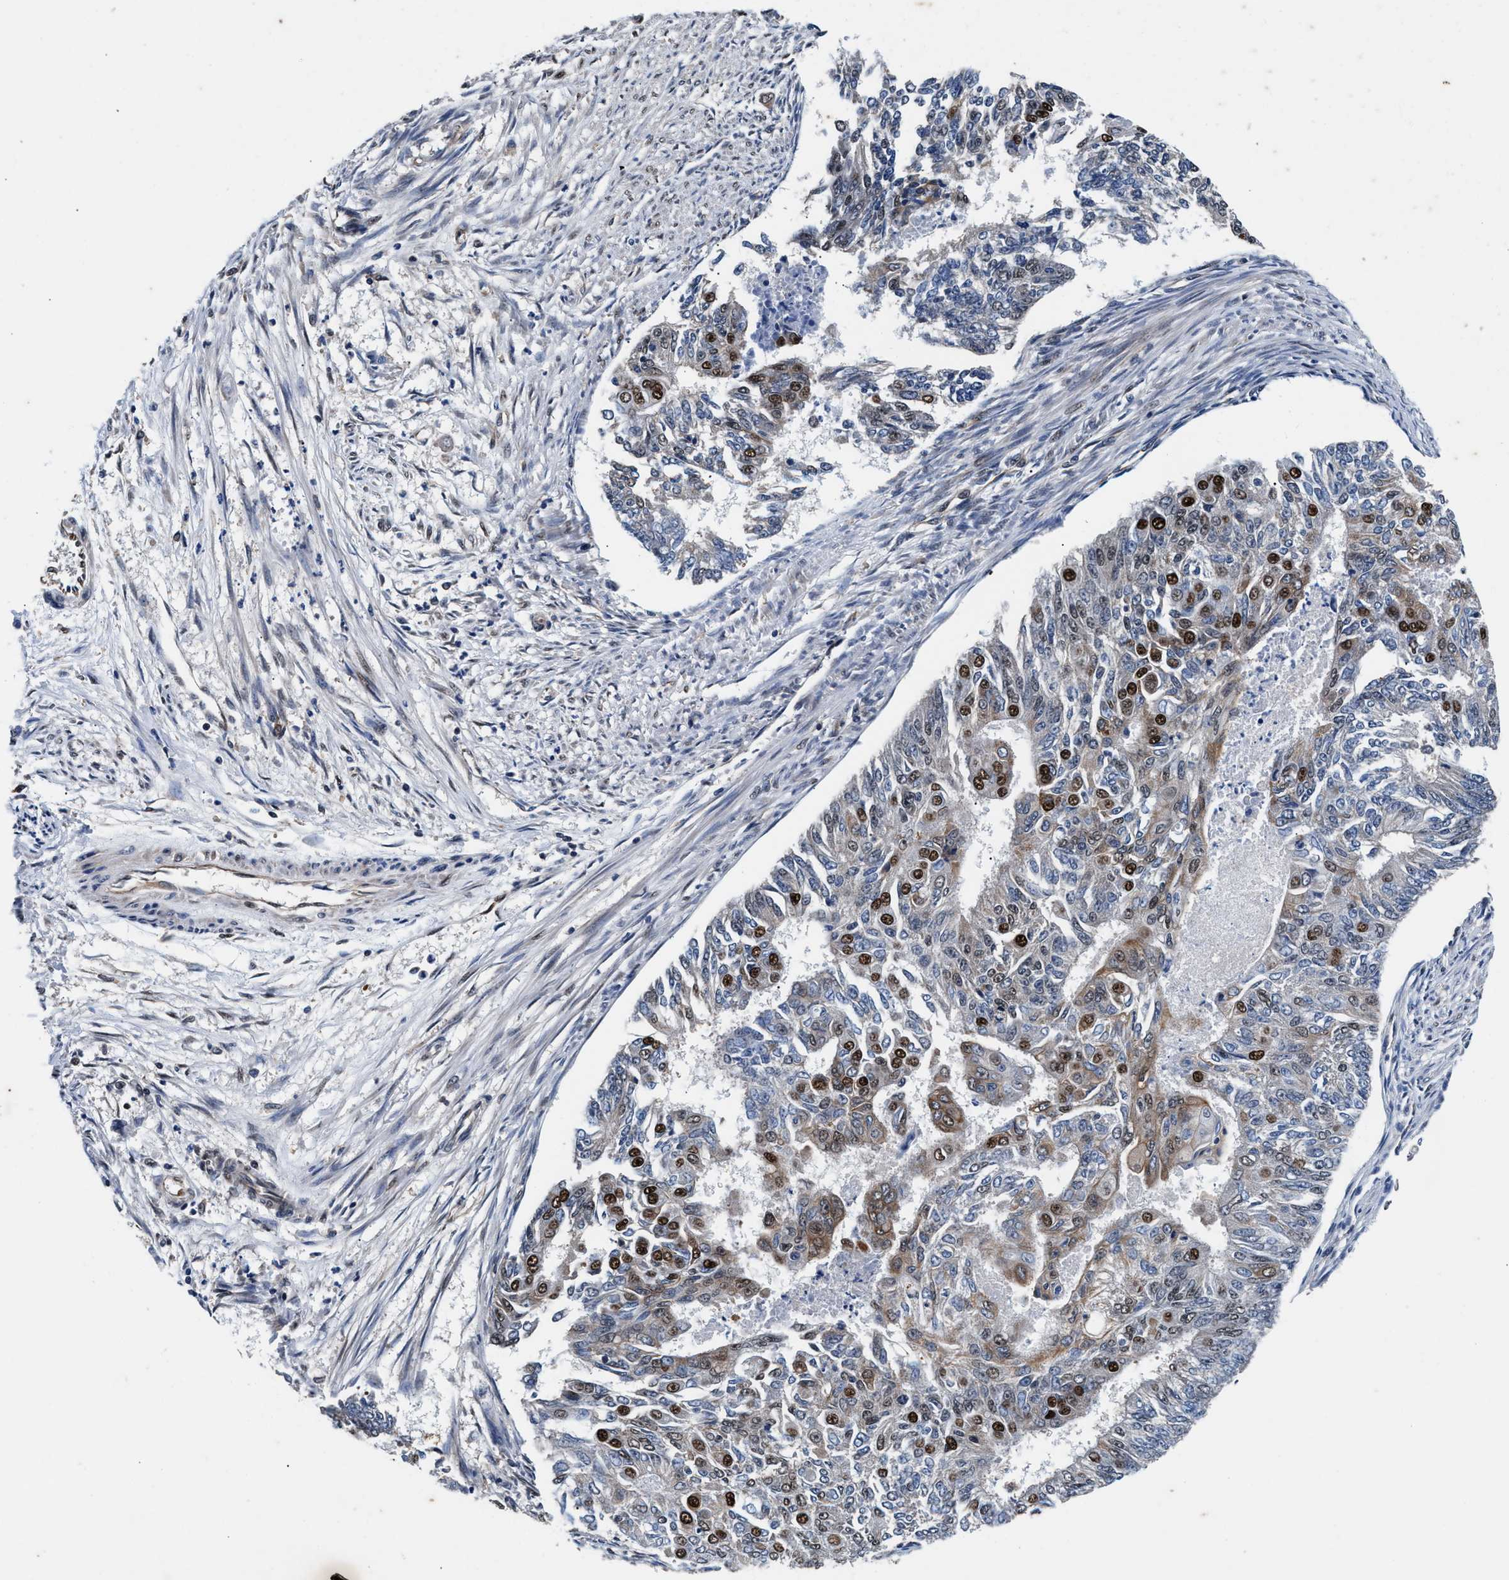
{"staining": {"intensity": "strong", "quantity": "<25%", "location": "nuclear"}, "tissue": "endometrial cancer", "cell_type": "Tumor cells", "image_type": "cancer", "snomed": [{"axis": "morphology", "description": "Adenocarcinoma, NOS"}, {"axis": "topography", "description": "Endometrium"}], "caption": "Human endometrial cancer stained for a protein (brown) reveals strong nuclear positive staining in approximately <25% of tumor cells.", "gene": "USP16", "patient": {"sex": "female", "age": 32}}